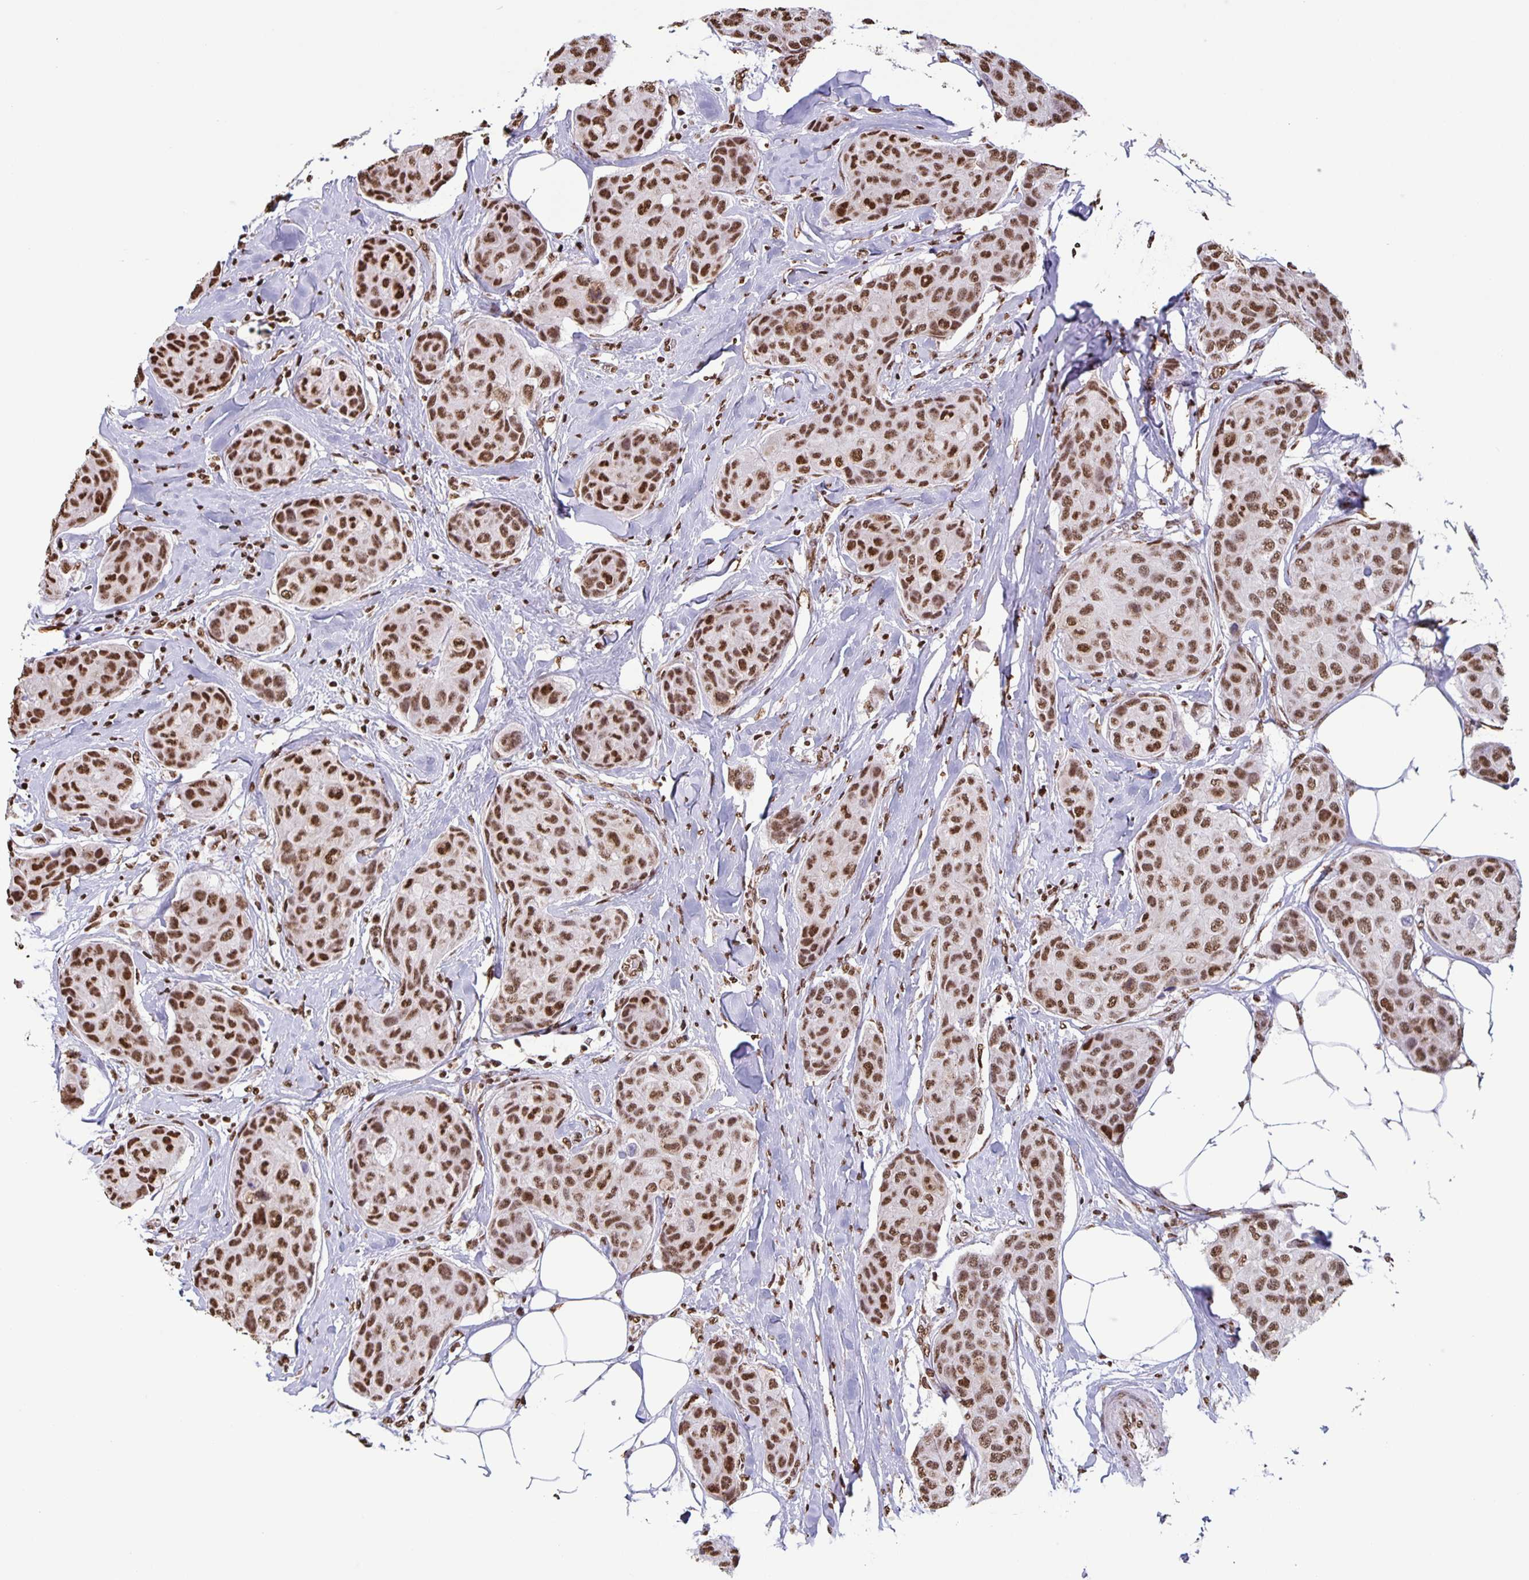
{"staining": {"intensity": "moderate", "quantity": ">75%", "location": "nuclear"}, "tissue": "breast cancer", "cell_type": "Tumor cells", "image_type": "cancer", "snomed": [{"axis": "morphology", "description": "Duct carcinoma"}, {"axis": "topography", "description": "Breast"}], "caption": "Protein expression analysis of human breast invasive ductal carcinoma reveals moderate nuclear expression in approximately >75% of tumor cells. Nuclei are stained in blue.", "gene": "DUT", "patient": {"sex": "female", "age": 80}}